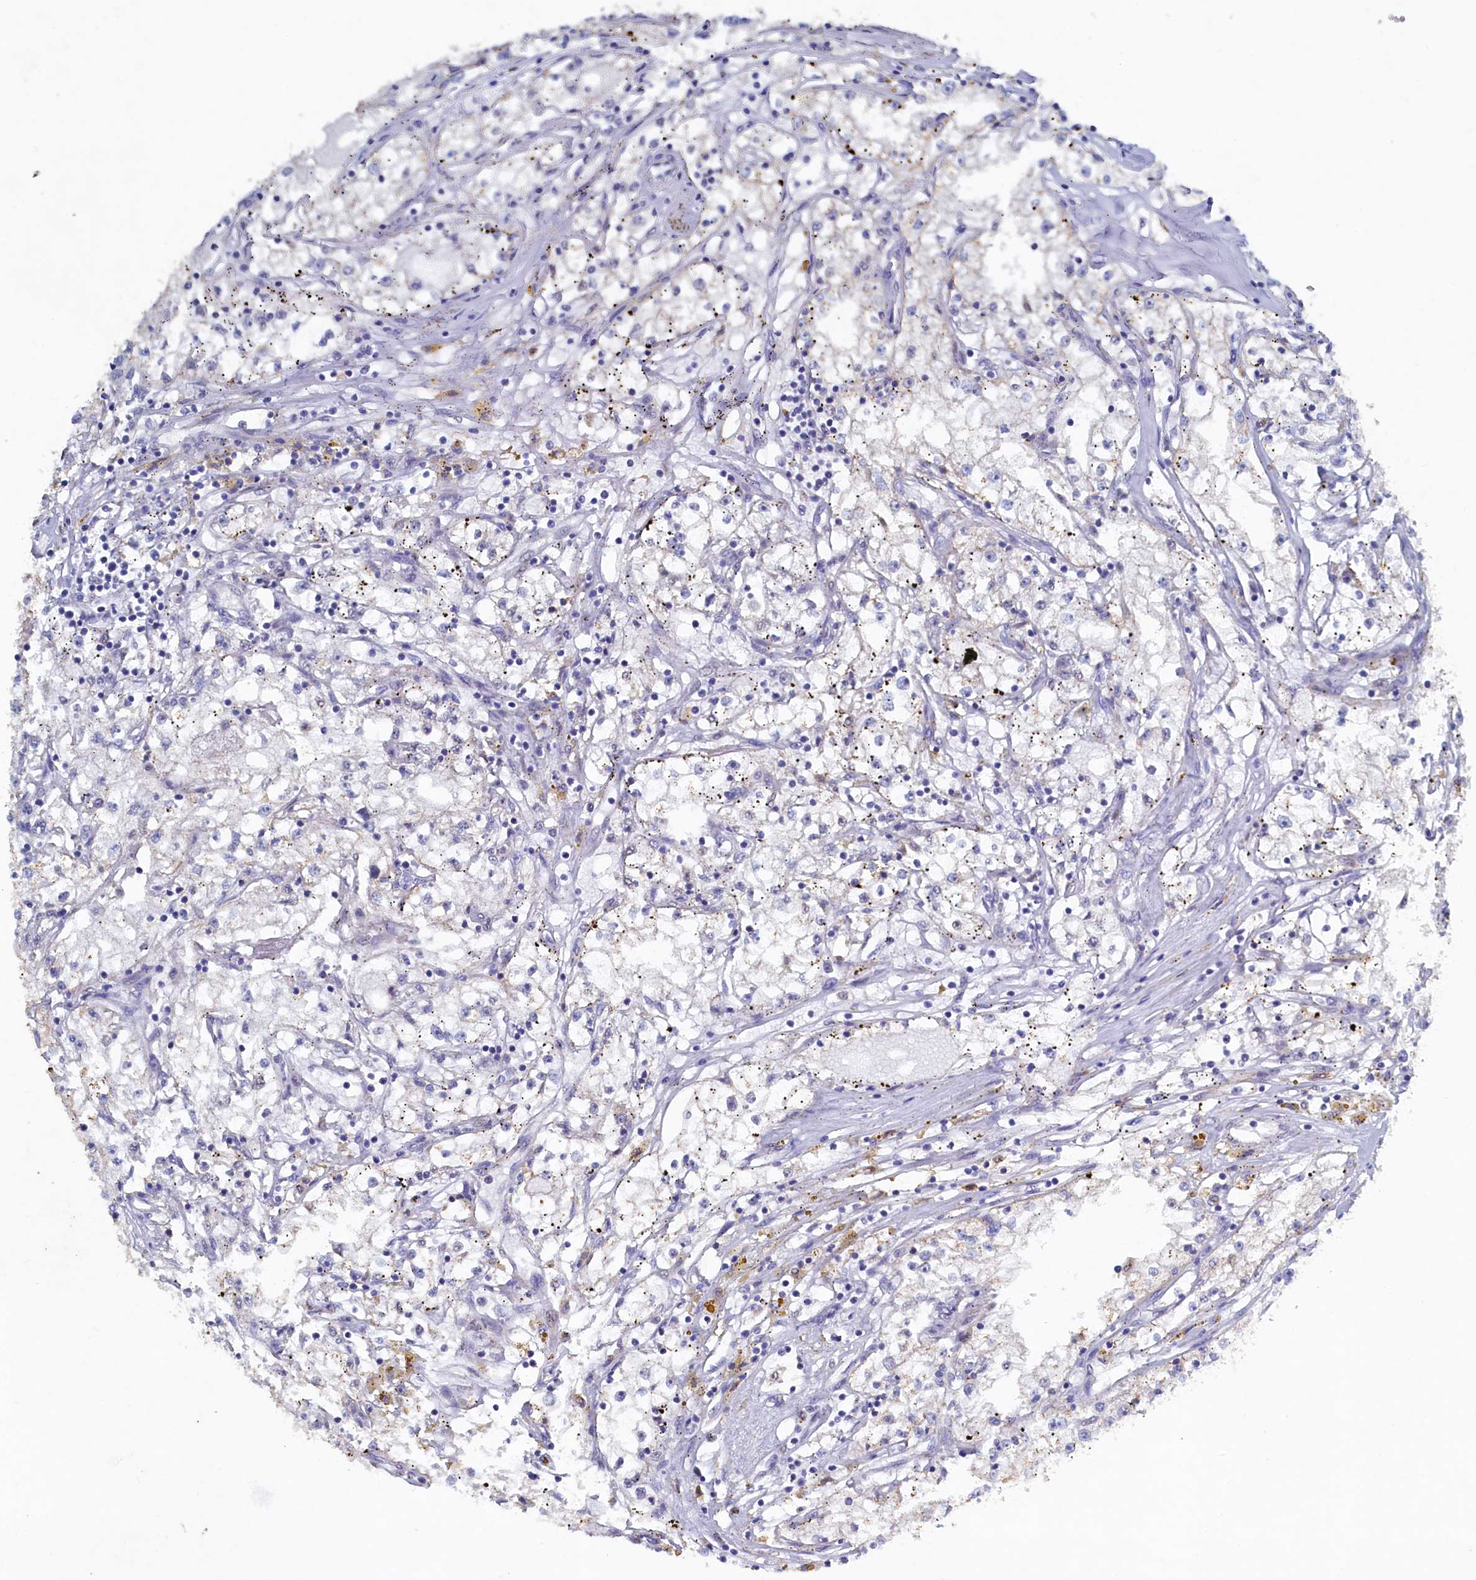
{"staining": {"intensity": "weak", "quantity": "<25%", "location": "cytoplasmic/membranous"}, "tissue": "renal cancer", "cell_type": "Tumor cells", "image_type": "cancer", "snomed": [{"axis": "morphology", "description": "Adenocarcinoma, NOS"}, {"axis": "topography", "description": "Kidney"}], "caption": "Tumor cells show no significant protein staining in renal adenocarcinoma. (Brightfield microscopy of DAB (3,3'-diaminobenzidine) IHC at high magnification).", "gene": "CBLIF", "patient": {"sex": "male", "age": 56}}